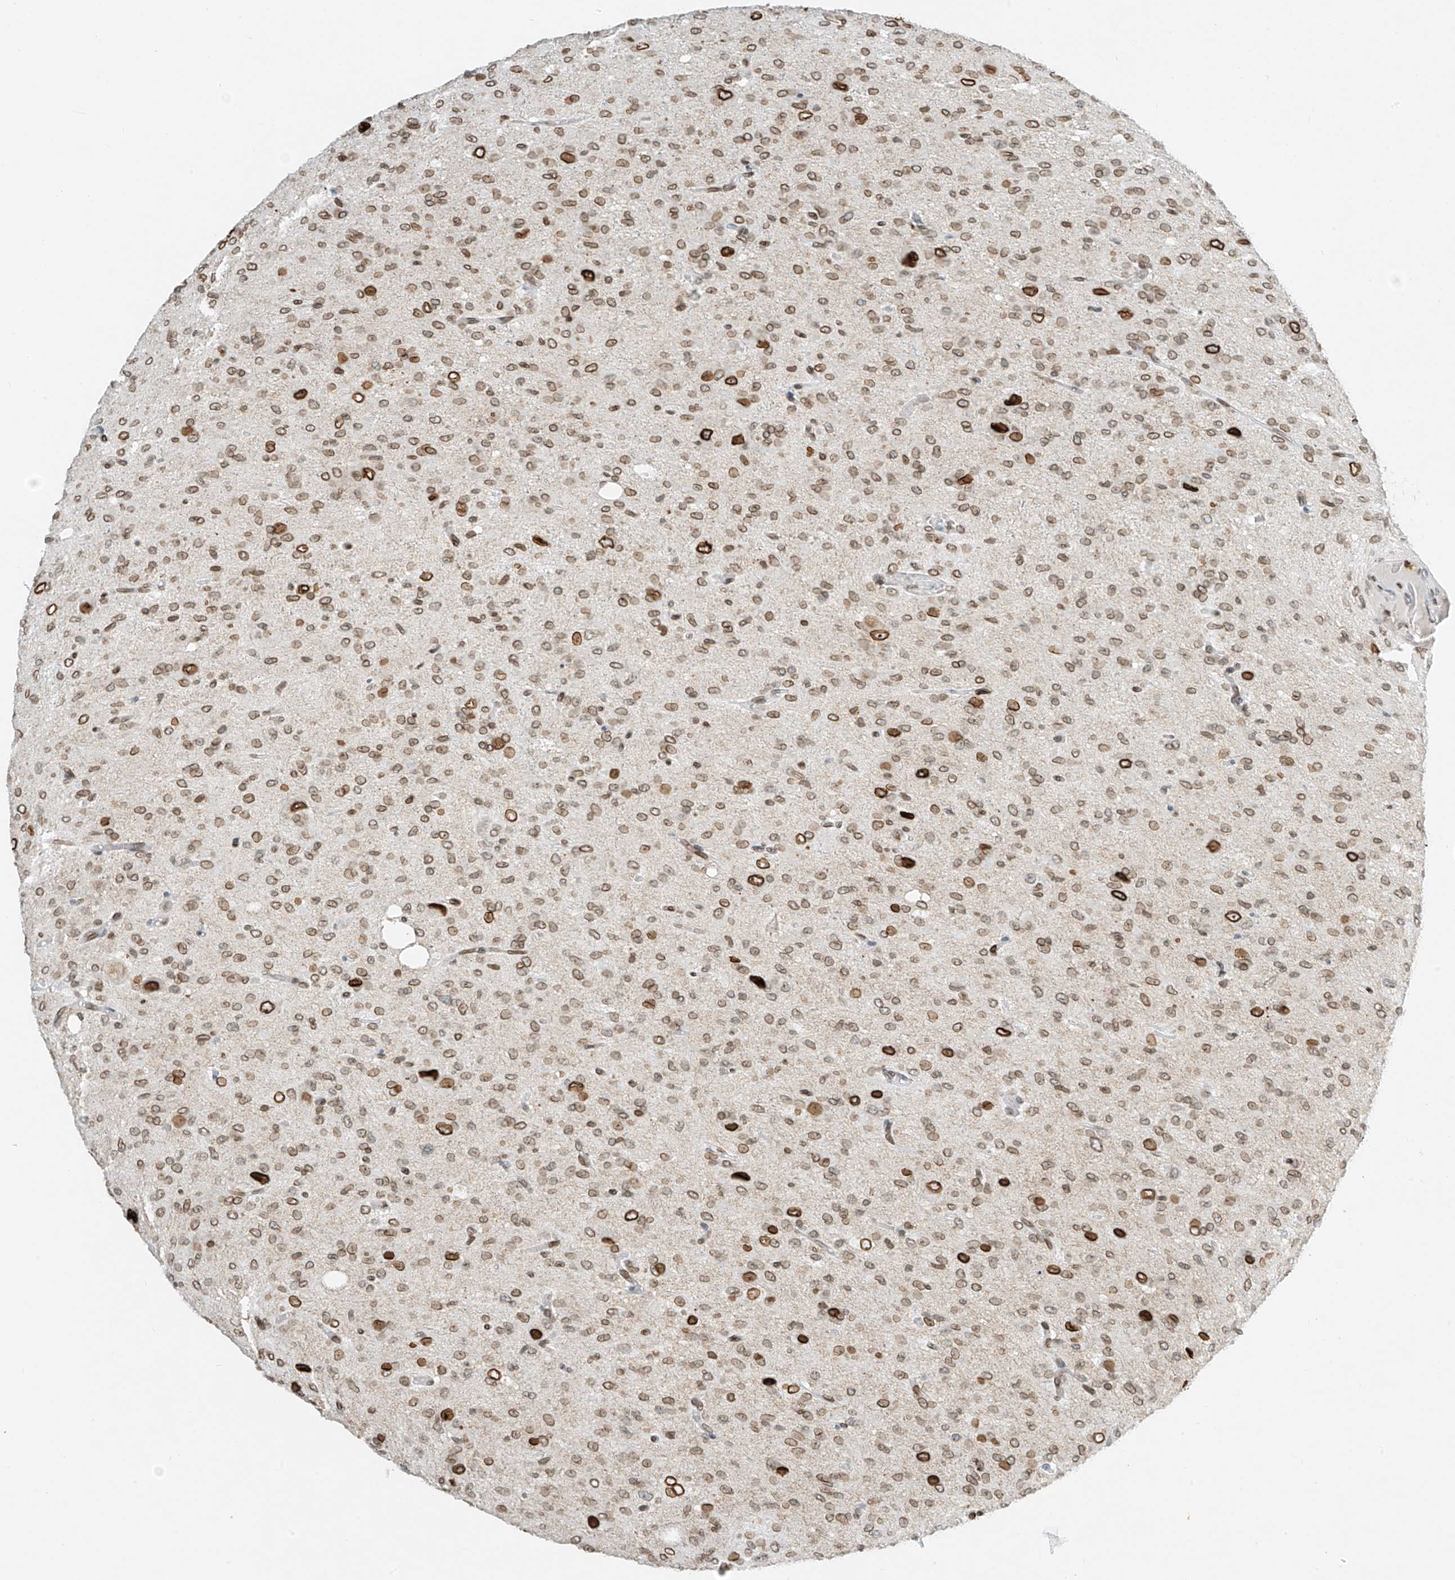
{"staining": {"intensity": "moderate", "quantity": ">75%", "location": "cytoplasmic/membranous,nuclear"}, "tissue": "glioma", "cell_type": "Tumor cells", "image_type": "cancer", "snomed": [{"axis": "morphology", "description": "Glioma, malignant, High grade"}, {"axis": "topography", "description": "Brain"}], "caption": "A high-resolution image shows immunohistochemistry (IHC) staining of glioma, which reveals moderate cytoplasmic/membranous and nuclear expression in approximately >75% of tumor cells.", "gene": "SAMD15", "patient": {"sex": "female", "age": 59}}